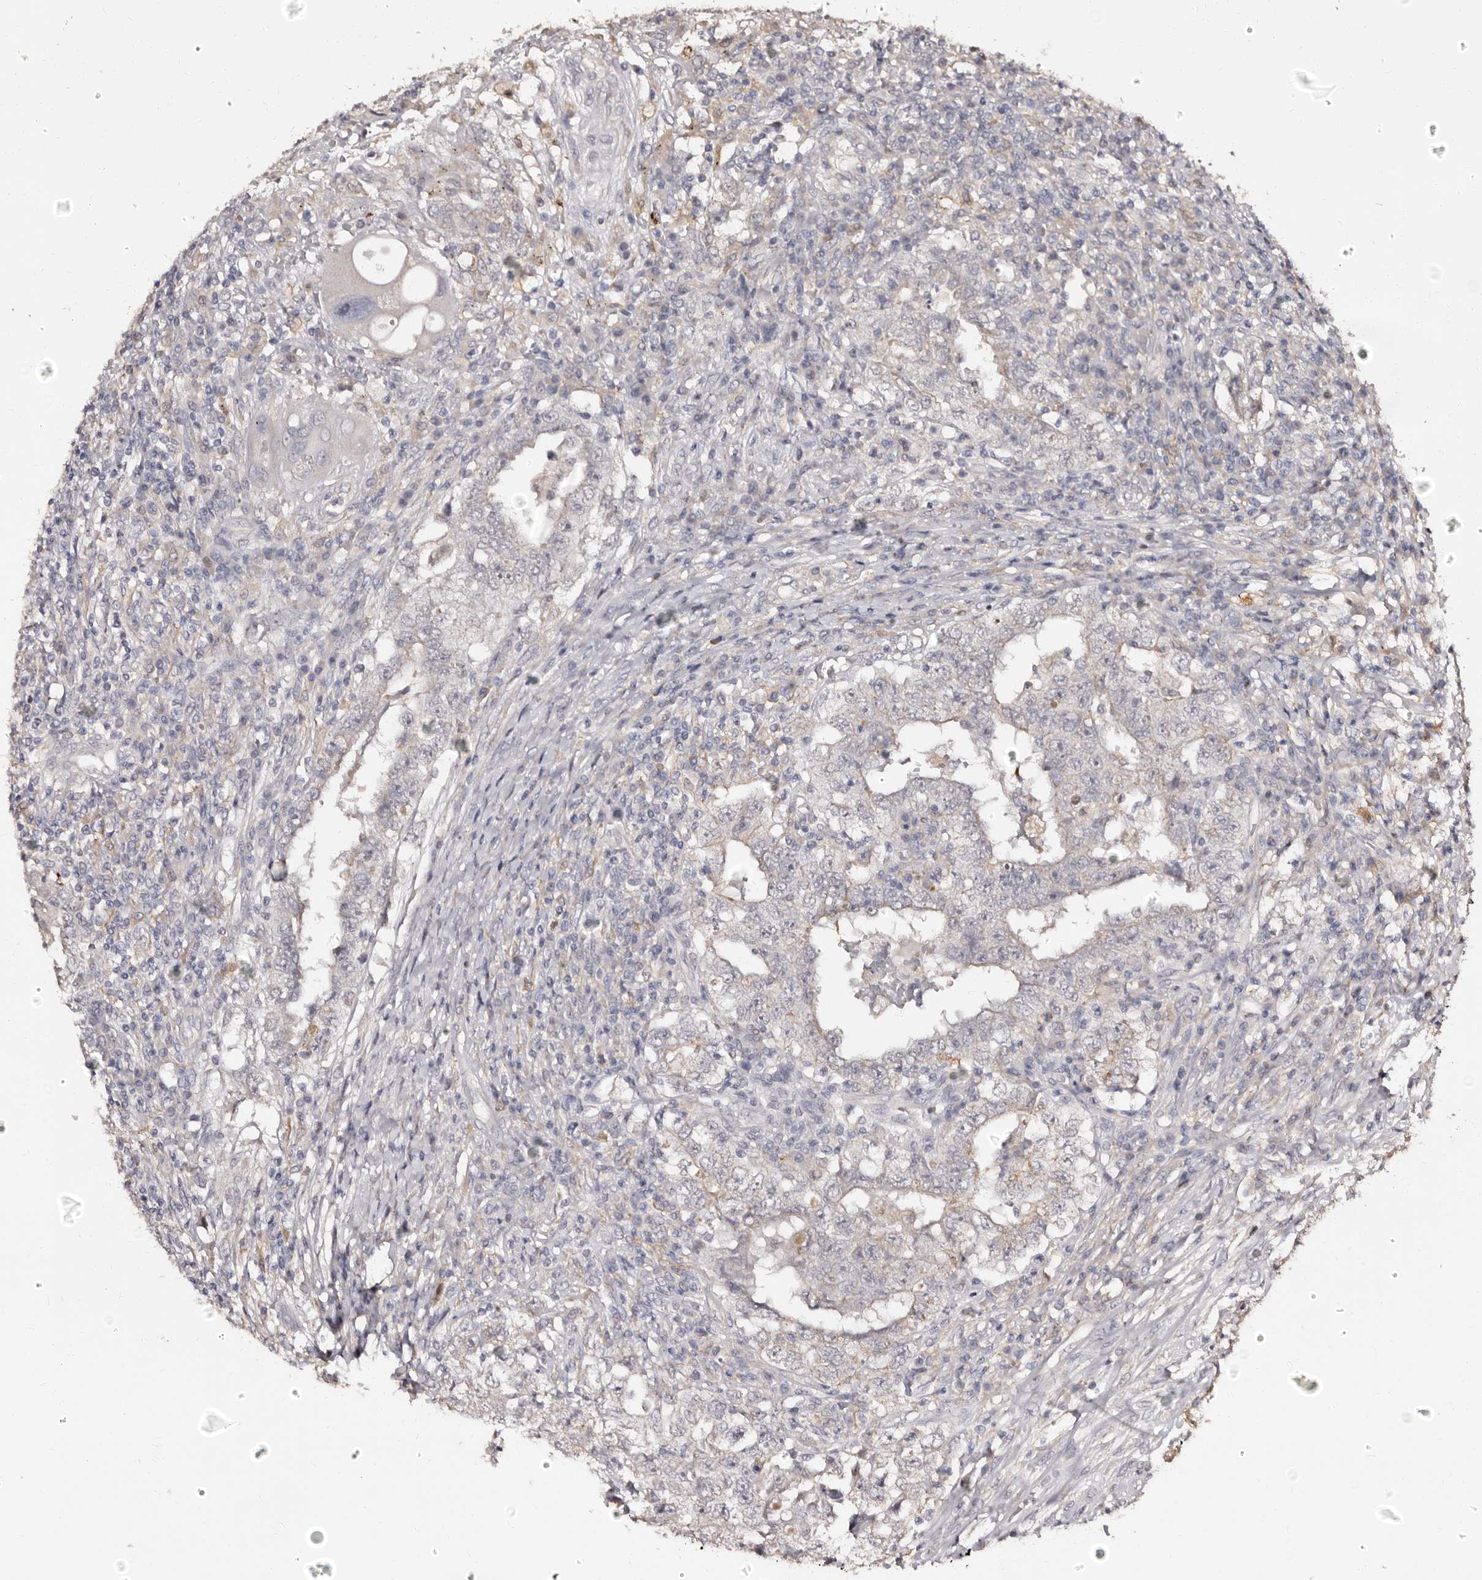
{"staining": {"intensity": "negative", "quantity": "none", "location": "none"}, "tissue": "testis cancer", "cell_type": "Tumor cells", "image_type": "cancer", "snomed": [{"axis": "morphology", "description": "Carcinoma, Embryonal, NOS"}, {"axis": "topography", "description": "Testis"}], "caption": "An immunohistochemistry (IHC) micrograph of testis cancer is shown. There is no staining in tumor cells of testis cancer.", "gene": "PTAFR", "patient": {"sex": "male", "age": 26}}